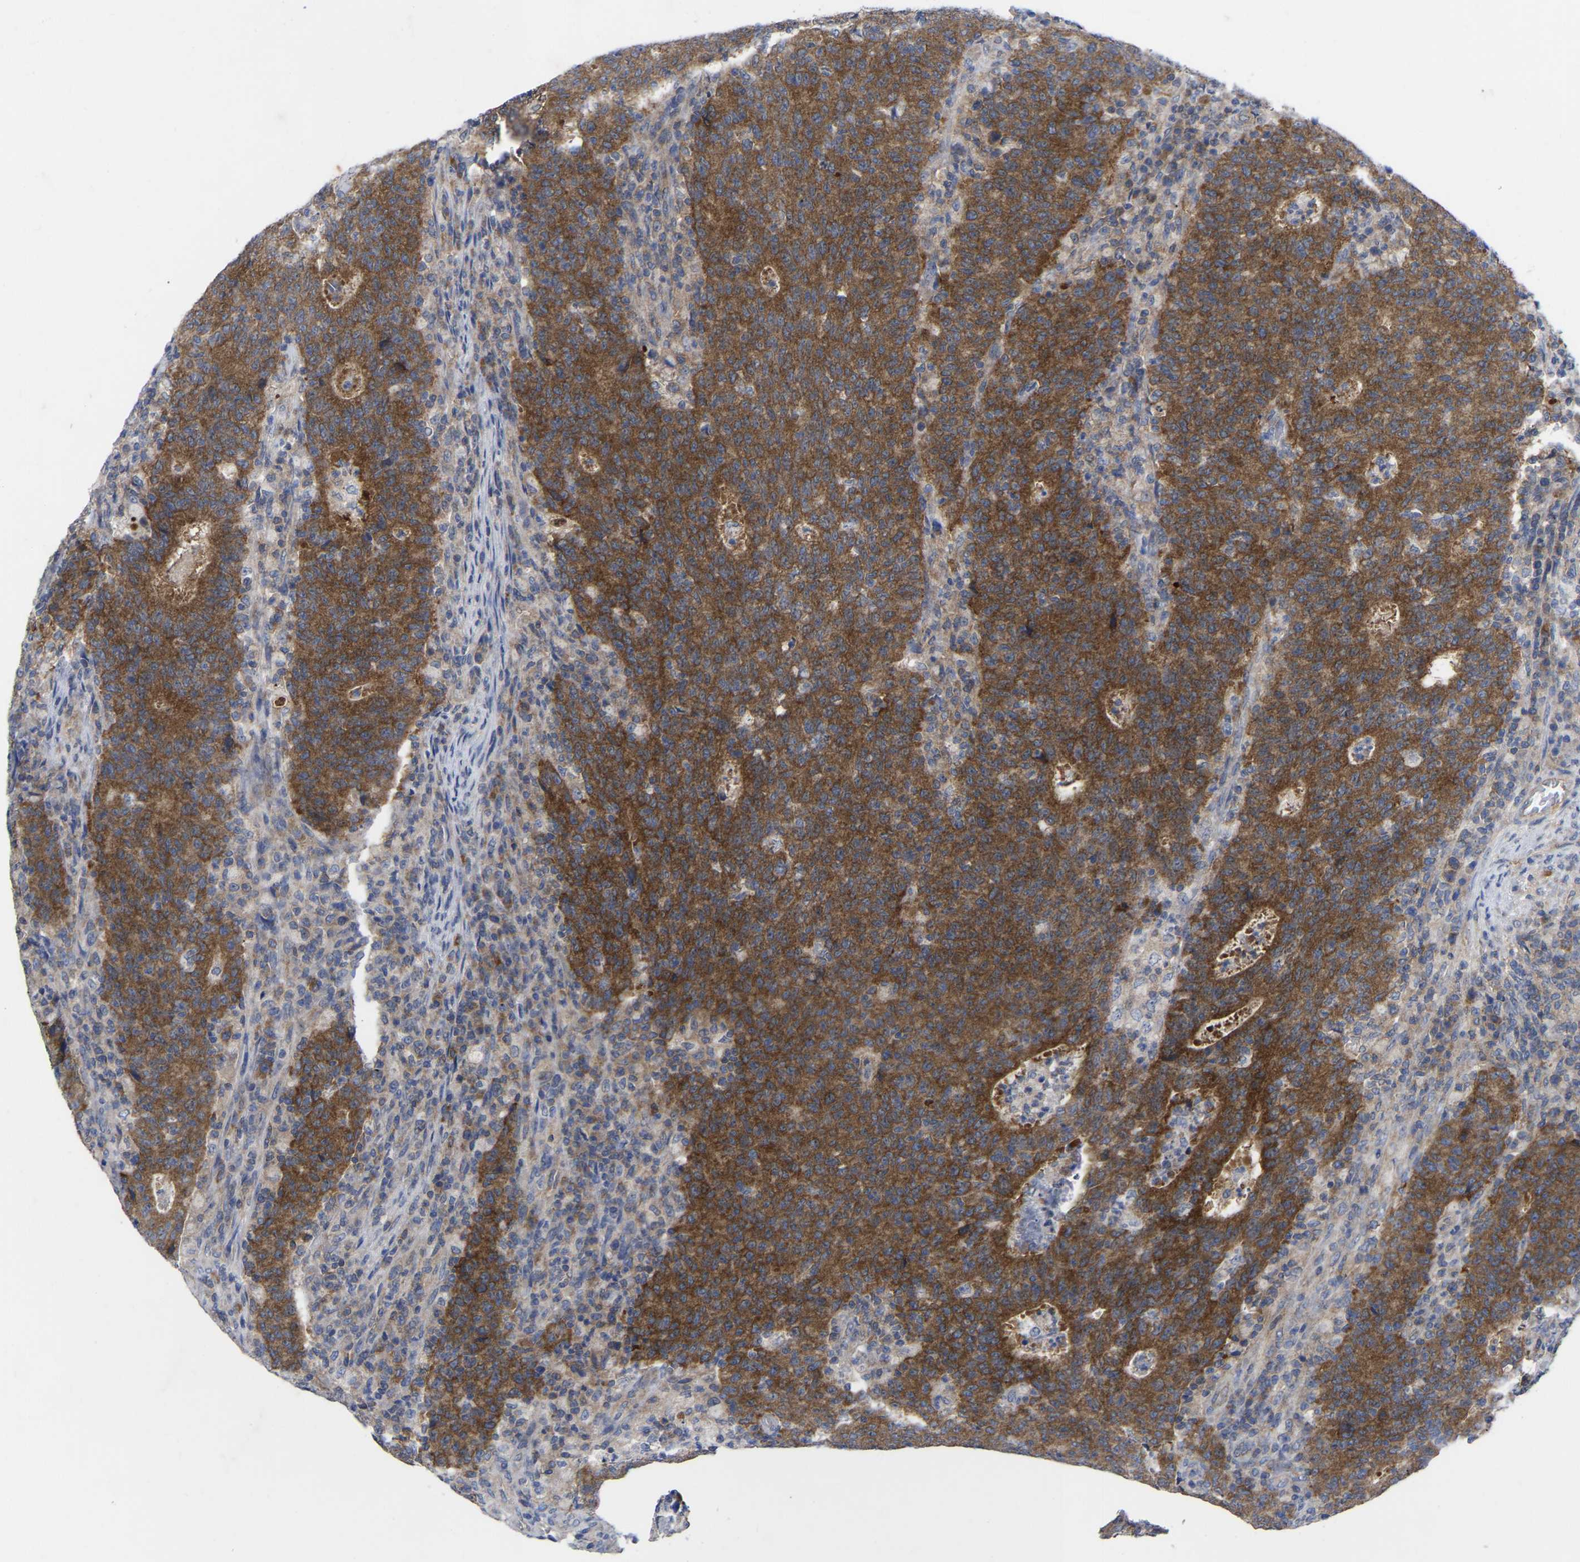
{"staining": {"intensity": "strong", "quantity": ">75%", "location": "cytoplasmic/membranous"}, "tissue": "colorectal cancer", "cell_type": "Tumor cells", "image_type": "cancer", "snomed": [{"axis": "morphology", "description": "Adenocarcinoma, NOS"}, {"axis": "topography", "description": "Colon"}], "caption": "Protein analysis of colorectal cancer (adenocarcinoma) tissue reveals strong cytoplasmic/membranous expression in about >75% of tumor cells.", "gene": "TCP1", "patient": {"sex": "female", "age": 75}}